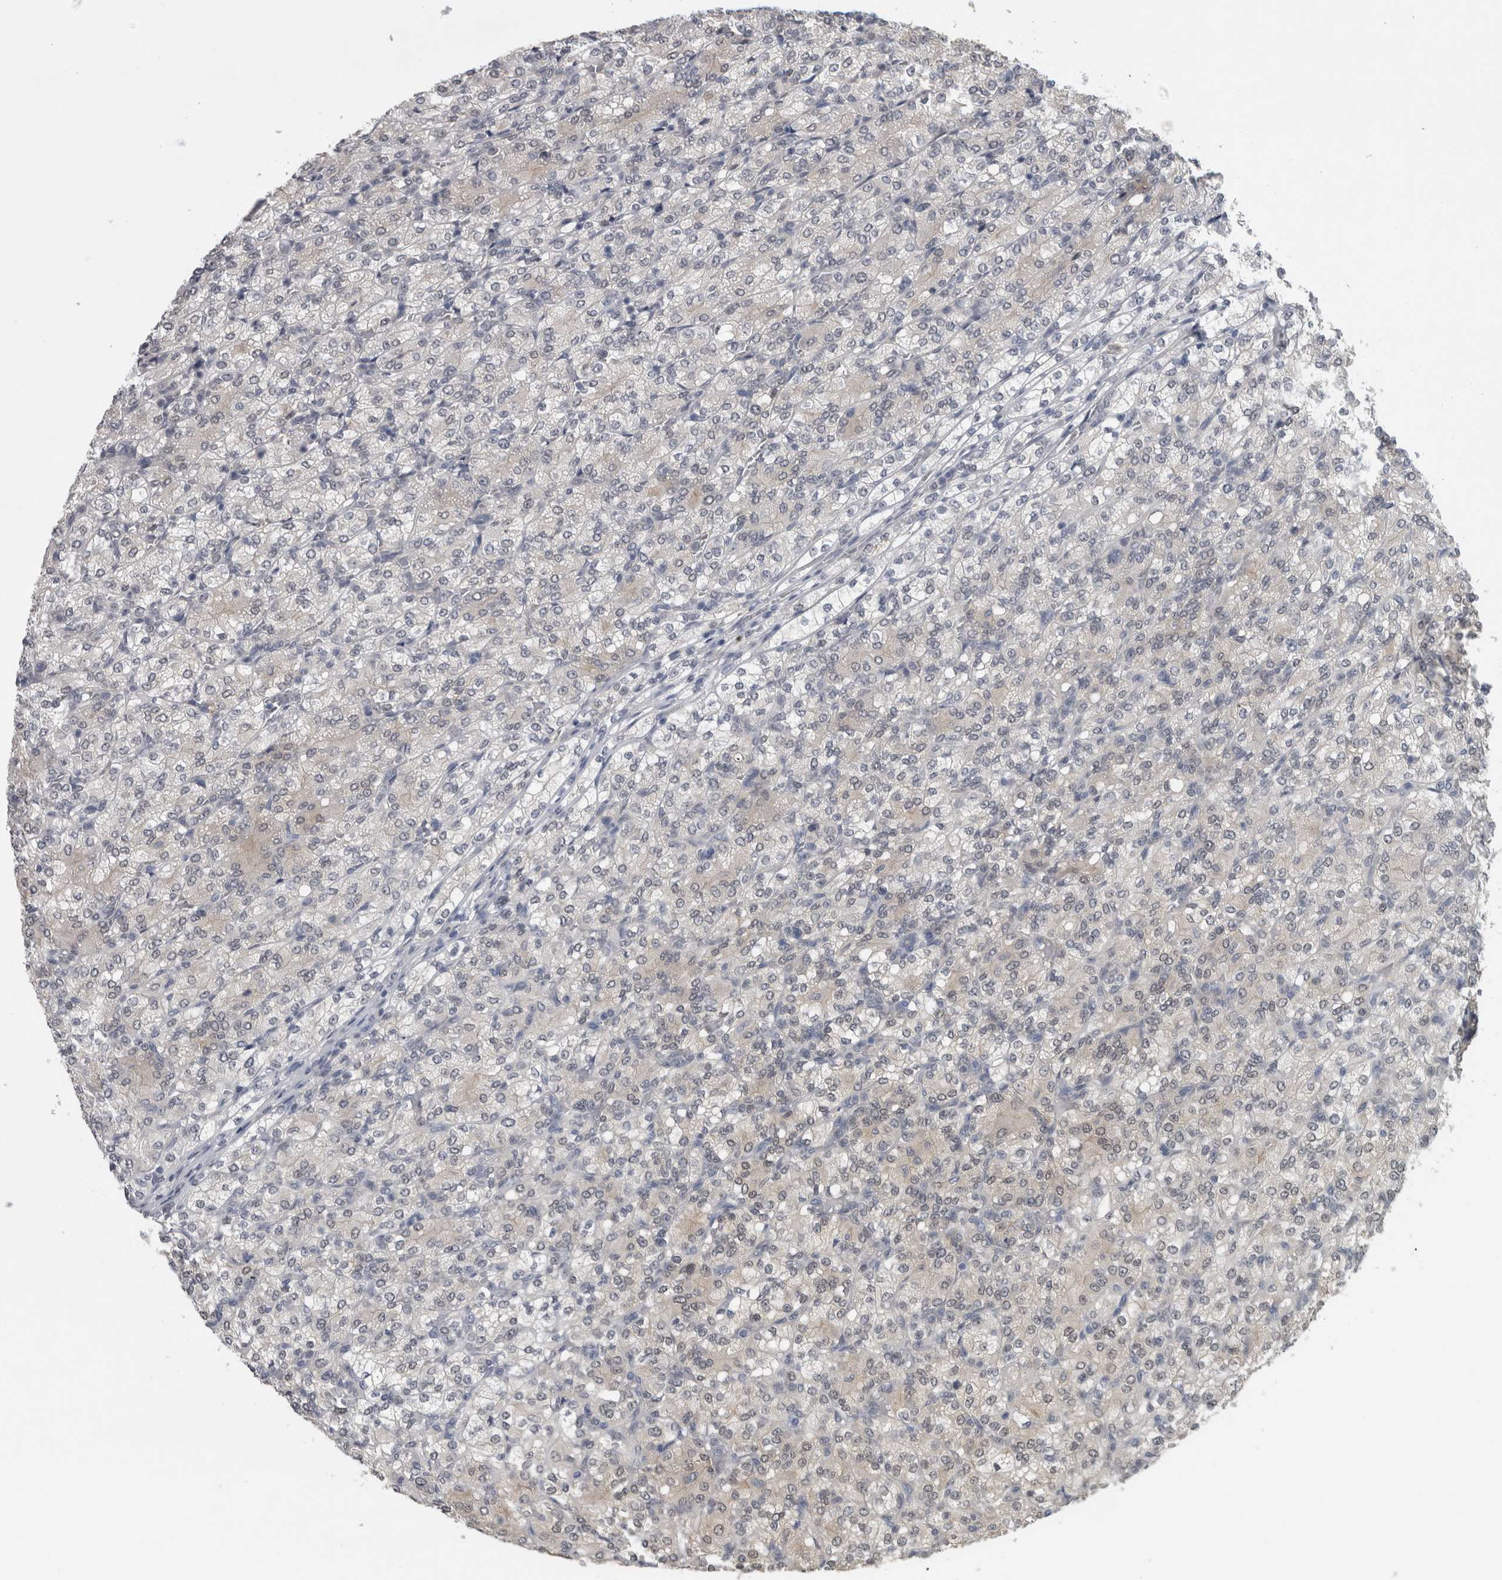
{"staining": {"intensity": "weak", "quantity": "<25%", "location": "cytoplasmic/membranous"}, "tissue": "renal cancer", "cell_type": "Tumor cells", "image_type": "cancer", "snomed": [{"axis": "morphology", "description": "Adenocarcinoma, NOS"}, {"axis": "topography", "description": "Kidney"}], "caption": "There is no significant staining in tumor cells of renal adenocarcinoma.", "gene": "NAPRT", "patient": {"sex": "male", "age": 77}}